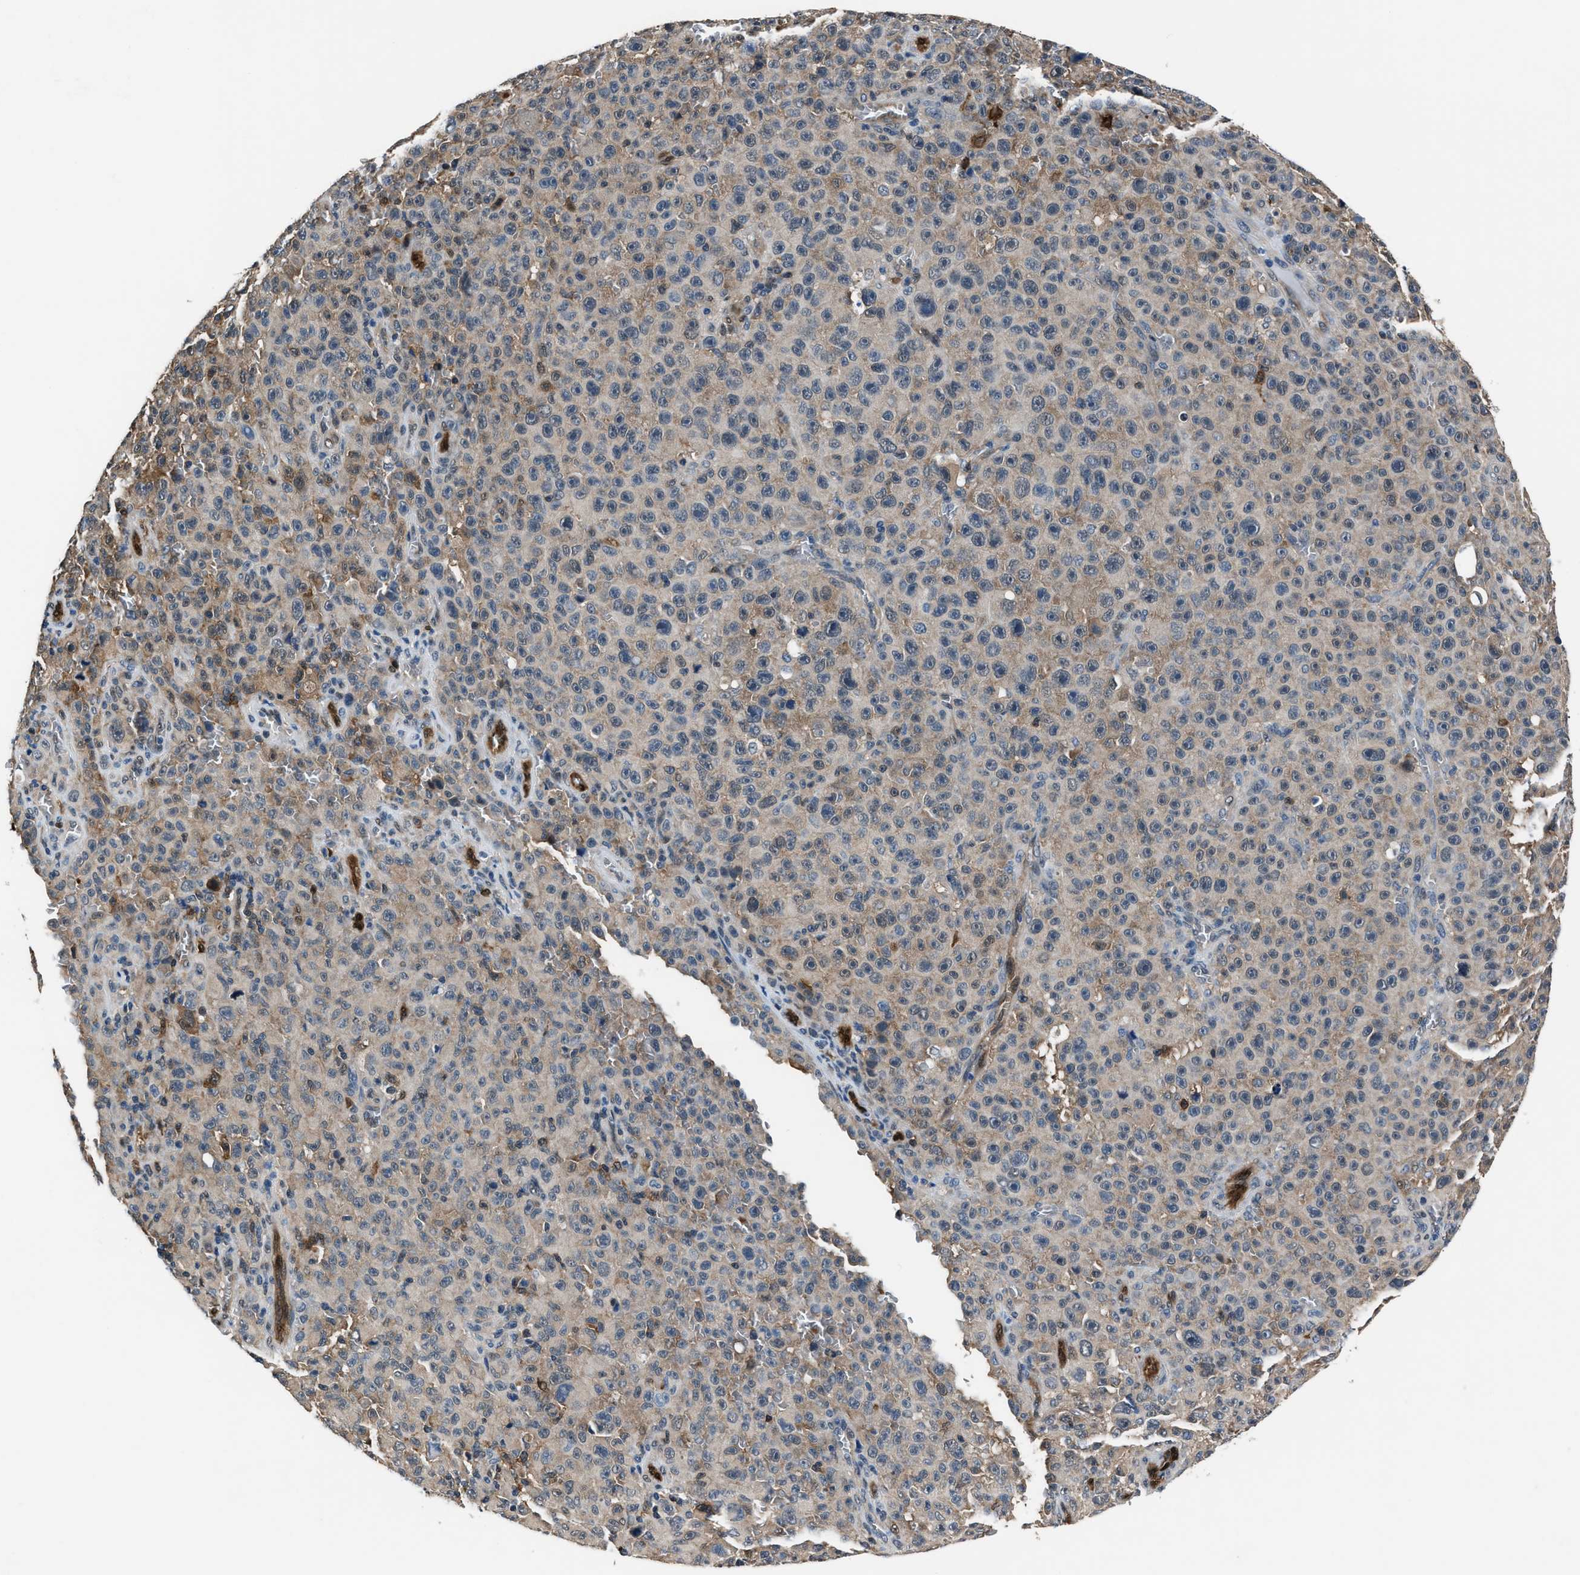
{"staining": {"intensity": "weak", "quantity": "<25%", "location": "cytoplasmic/membranous"}, "tissue": "melanoma", "cell_type": "Tumor cells", "image_type": "cancer", "snomed": [{"axis": "morphology", "description": "Malignant melanoma, NOS"}, {"axis": "topography", "description": "Skin"}], "caption": "Melanoma was stained to show a protein in brown. There is no significant positivity in tumor cells. Nuclei are stained in blue.", "gene": "PPA1", "patient": {"sex": "female", "age": 82}}